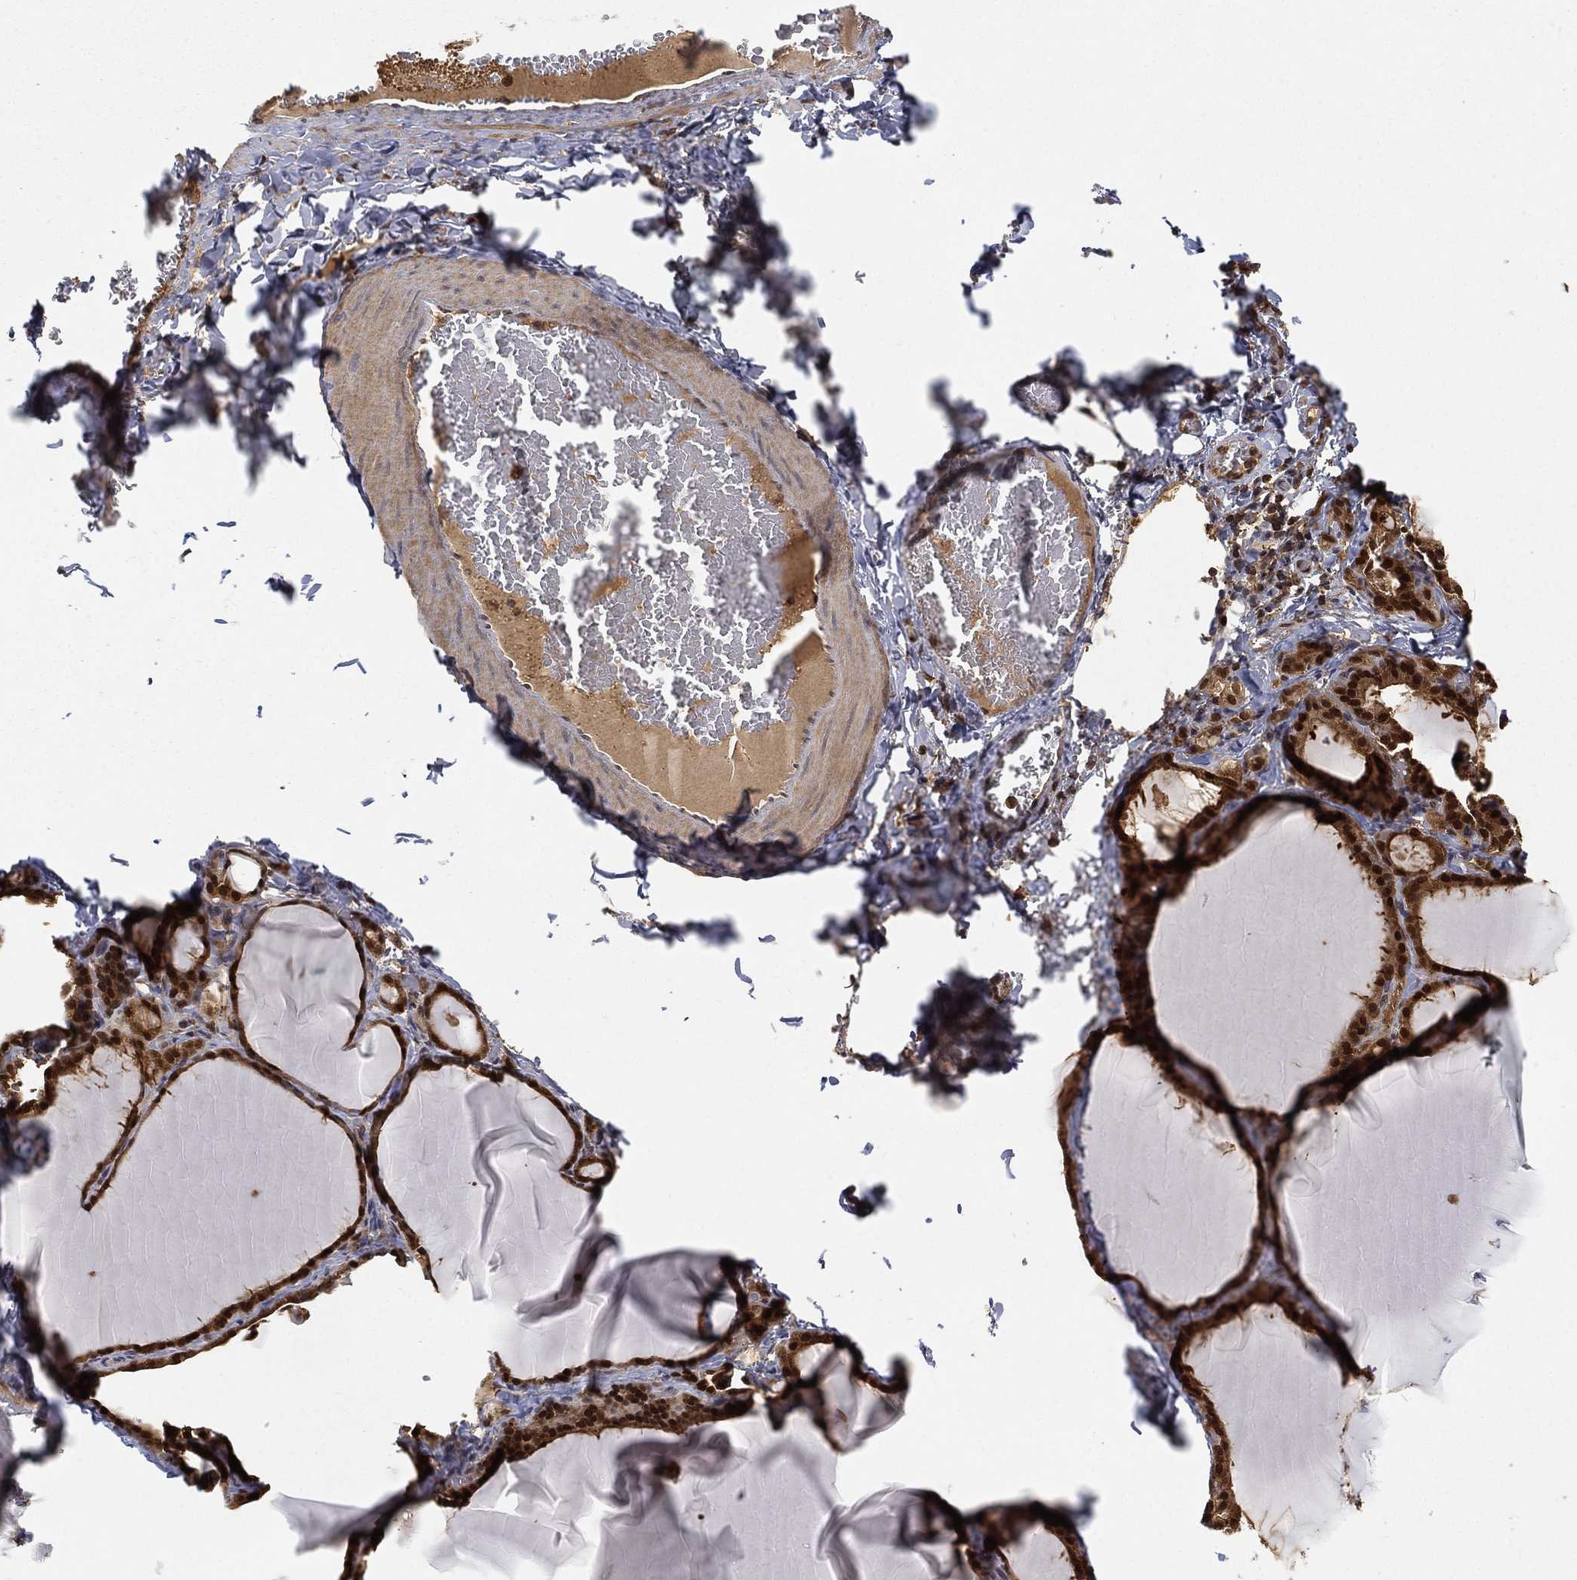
{"staining": {"intensity": "strong", "quantity": ">75%", "location": "cytoplasmic/membranous,nuclear"}, "tissue": "thyroid gland", "cell_type": "Glandular cells", "image_type": "normal", "snomed": [{"axis": "morphology", "description": "Normal tissue, NOS"}, {"axis": "morphology", "description": "Hyperplasia, NOS"}, {"axis": "topography", "description": "Thyroid gland"}], "caption": "Protein expression by IHC reveals strong cytoplasmic/membranous,nuclear expression in approximately >75% of glandular cells in normal thyroid gland.", "gene": "CRYL1", "patient": {"sex": "female", "age": 27}}